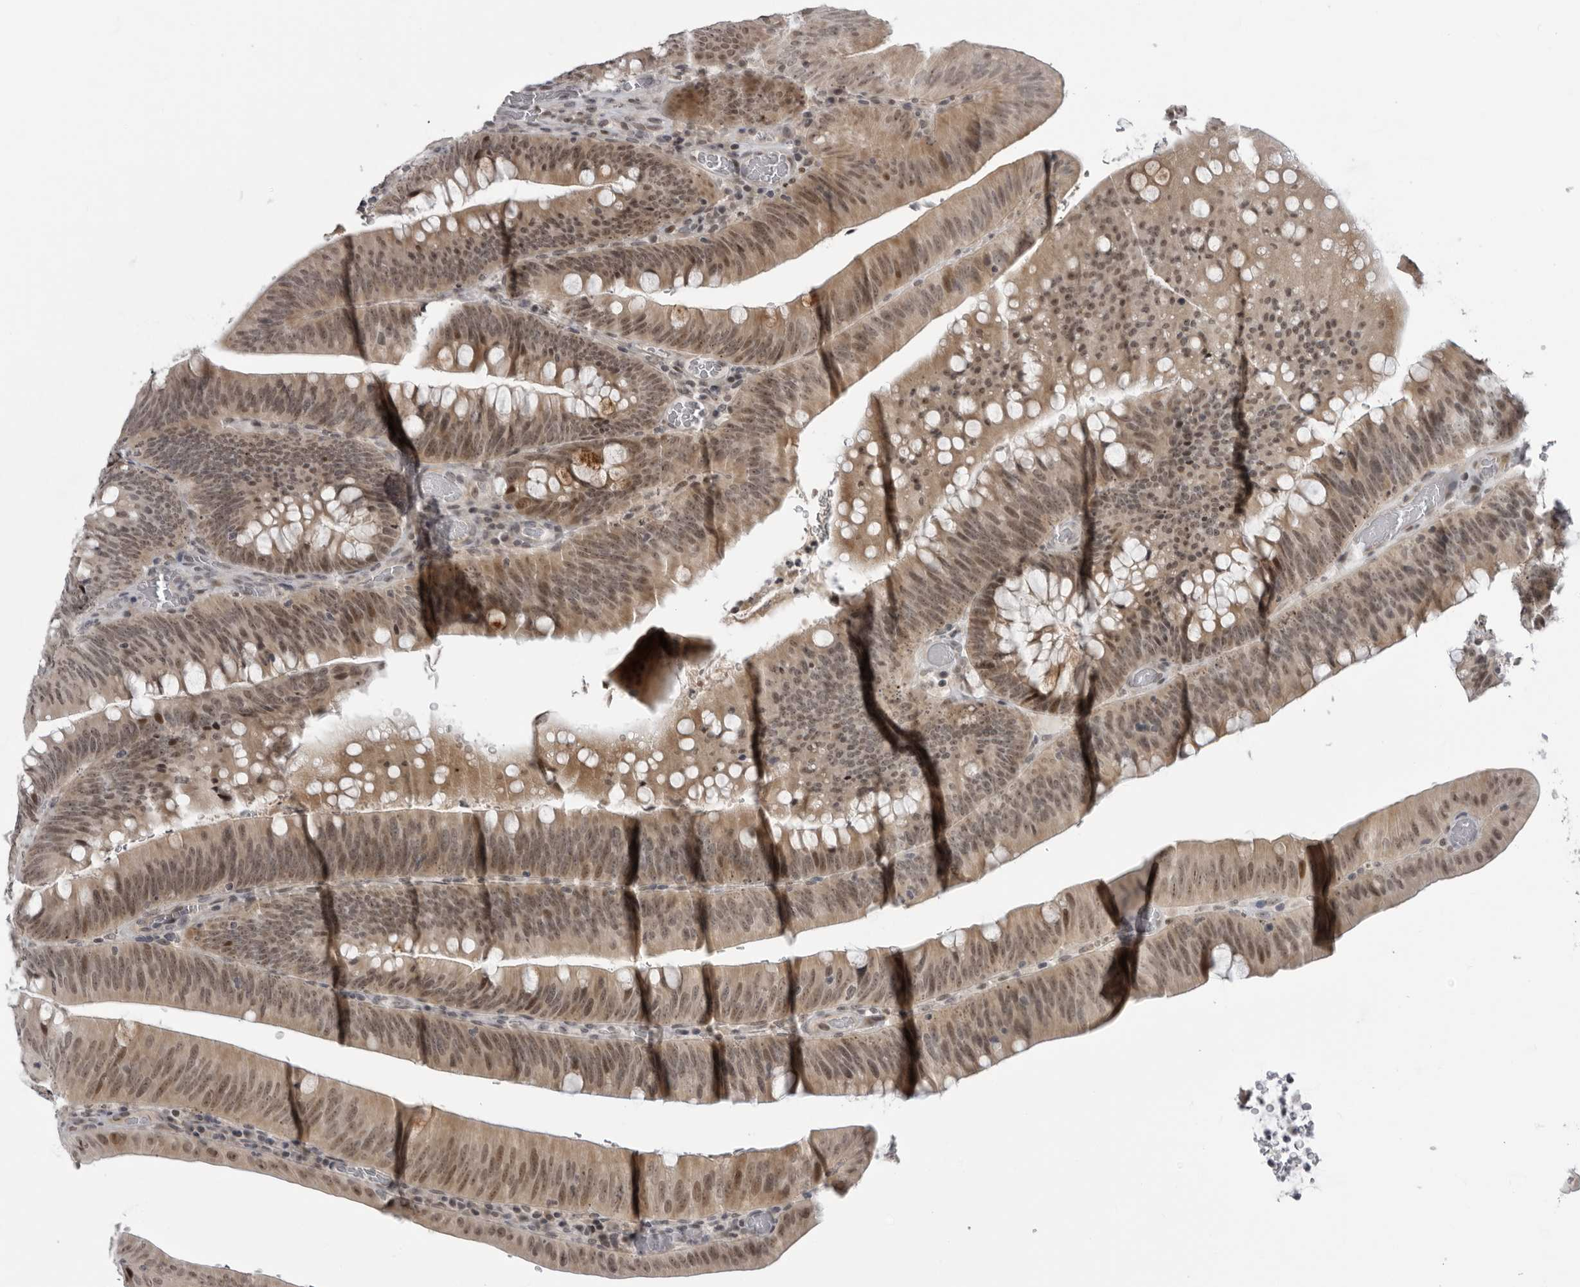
{"staining": {"intensity": "moderate", "quantity": ">75%", "location": "cytoplasmic/membranous,nuclear"}, "tissue": "colorectal cancer", "cell_type": "Tumor cells", "image_type": "cancer", "snomed": [{"axis": "morphology", "description": "Normal tissue, NOS"}, {"axis": "topography", "description": "Colon"}], "caption": "IHC image of colorectal cancer stained for a protein (brown), which displays medium levels of moderate cytoplasmic/membranous and nuclear staining in approximately >75% of tumor cells.", "gene": "ALPK2", "patient": {"sex": "female", "age": 82}}